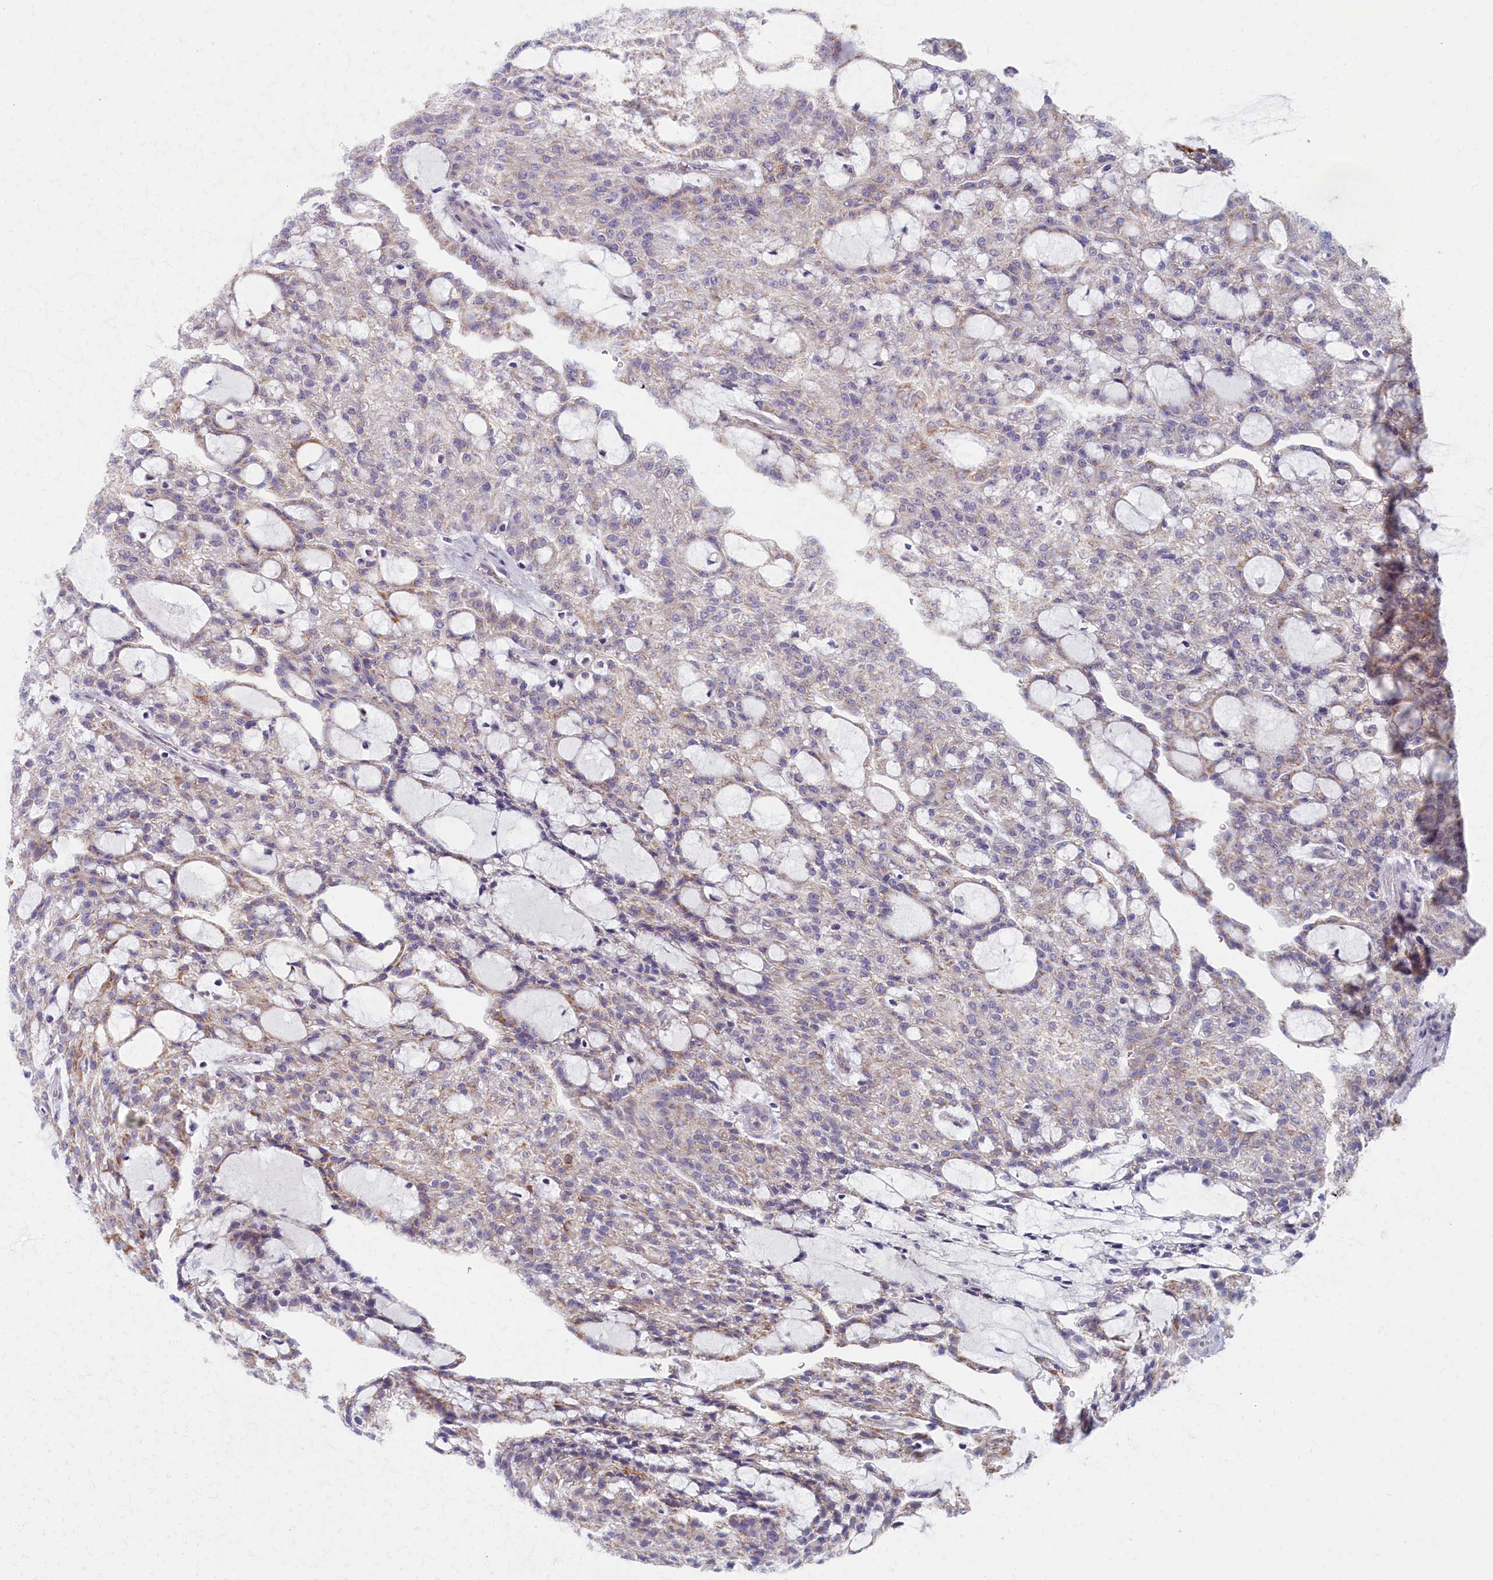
{"staining": {"intensity": "moderate", "quantity": "<25%", "location": "cytoplasmic/membranous"}, "tissue": "renal cancer", "cell_type": "Tumor cells", "image_type": "cancer", "snomed": [{"axis": "morphology", "description": "Adenocarcinoma, NOS"}, {"axis": "topography", "description": "Kidney"}], "caption": "Moderate cytoplasmic/membranous protein positivity is identified in approximately <25% of tumor cells in renal cancer (adenocarcinoma). The staining was performed using DAB (3,3'-diaminobenzidine) to visualize the protein expression in brown, while the nuclei were stained in blue with hematoxylin (Magnification: 20x).", "gene": "MRPS25", "patient": {"sex": "male", "age": 63}}